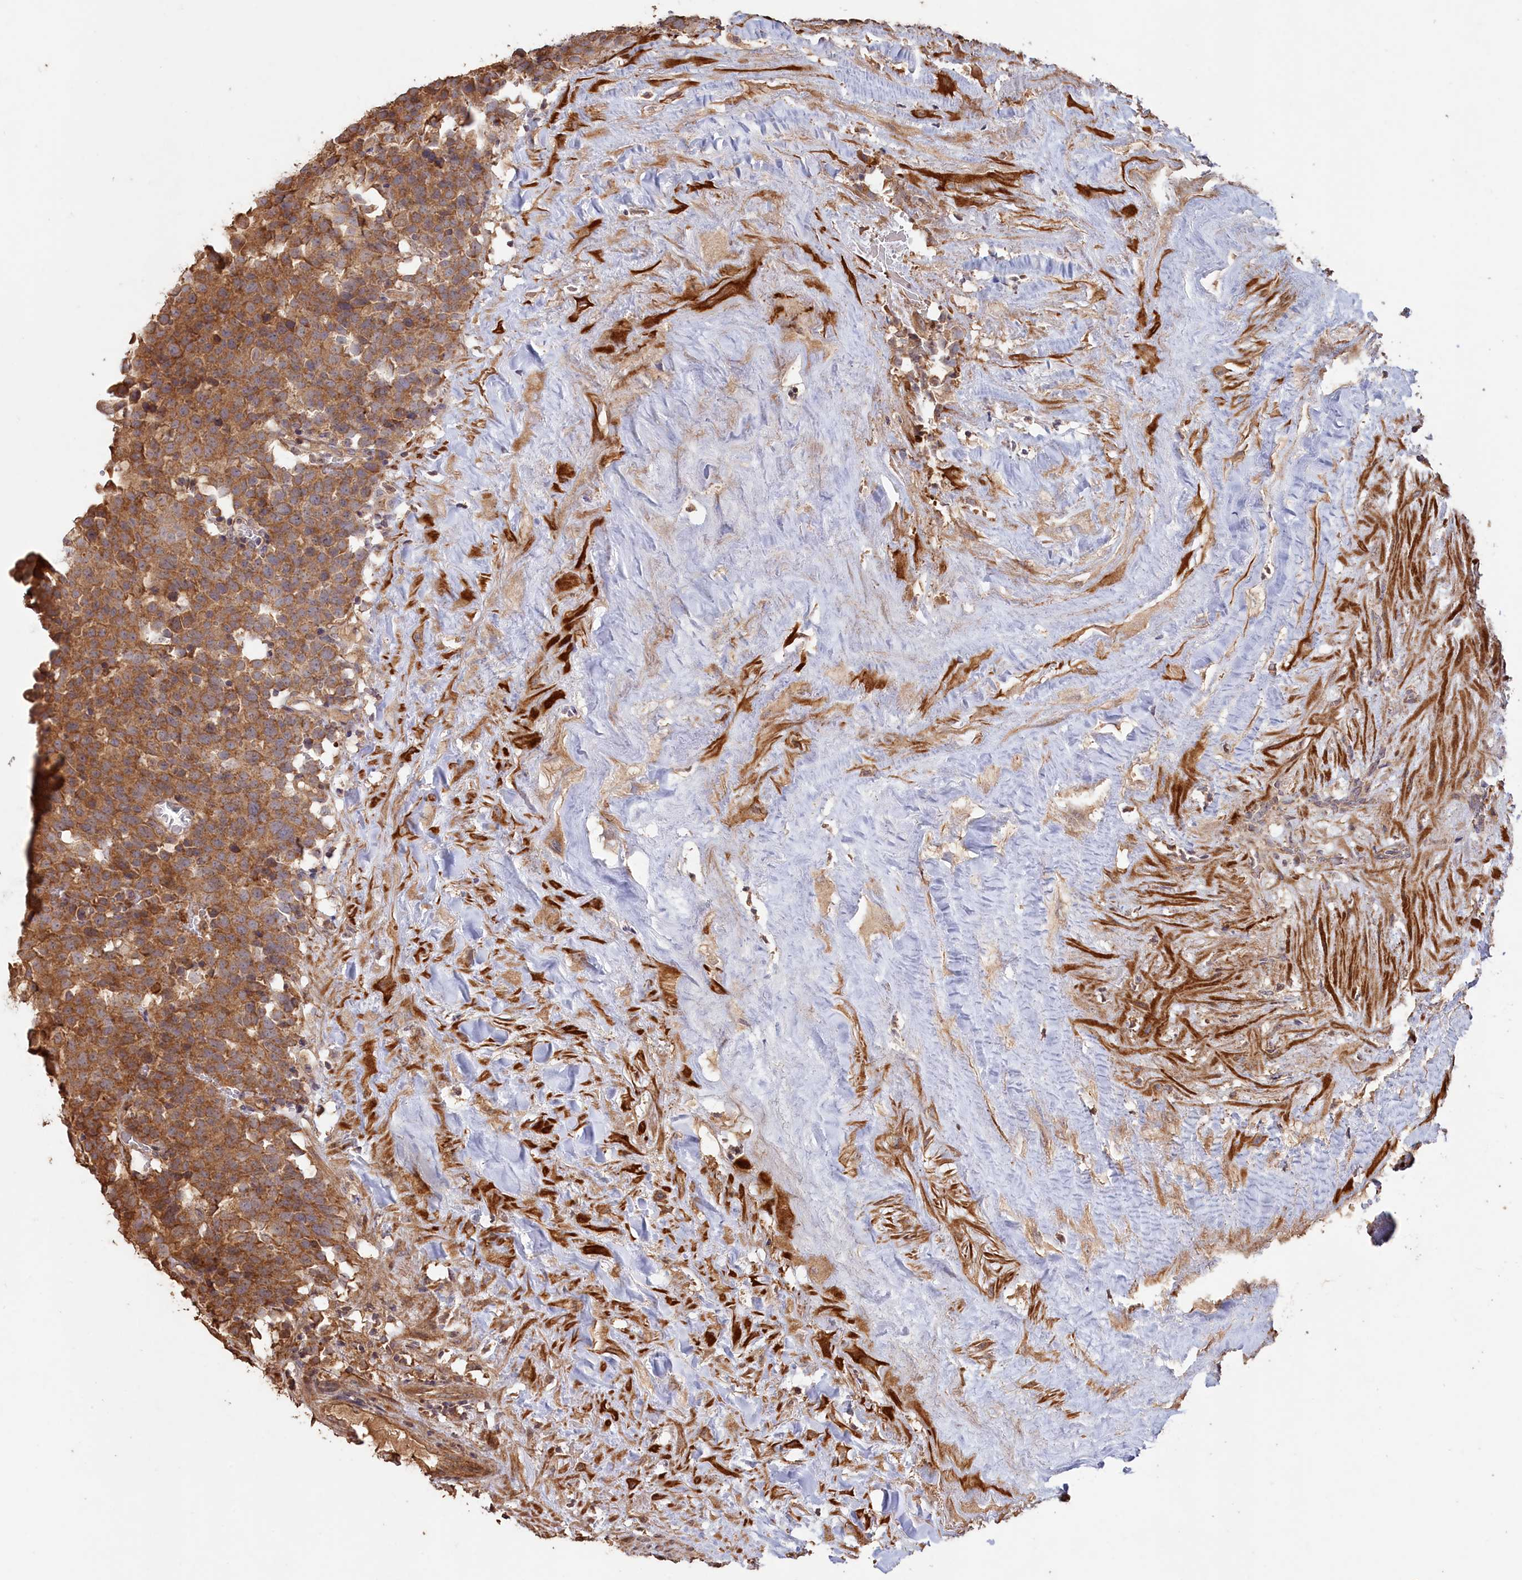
{"staining": {"intensity": "moderate", "quantity": ">75%", "location": "cytoplasmic/membranous"}, "tissue": "testis cancer", "cell_type": "Tumor cells", "image_type": "cancer", "snomed": [{"axis": "morphology", "description": "Seminoma, NOS"}, {"axis": "topography", "description": "Testis"}], "caption": "IHC of seminoma (testis) demonstrates medium levels of moderate cytoplasmic/membranous positivity in about >75% of tumor cells.", "gene": "LAYN", "patient": {"sex": "male", "age": 71}}